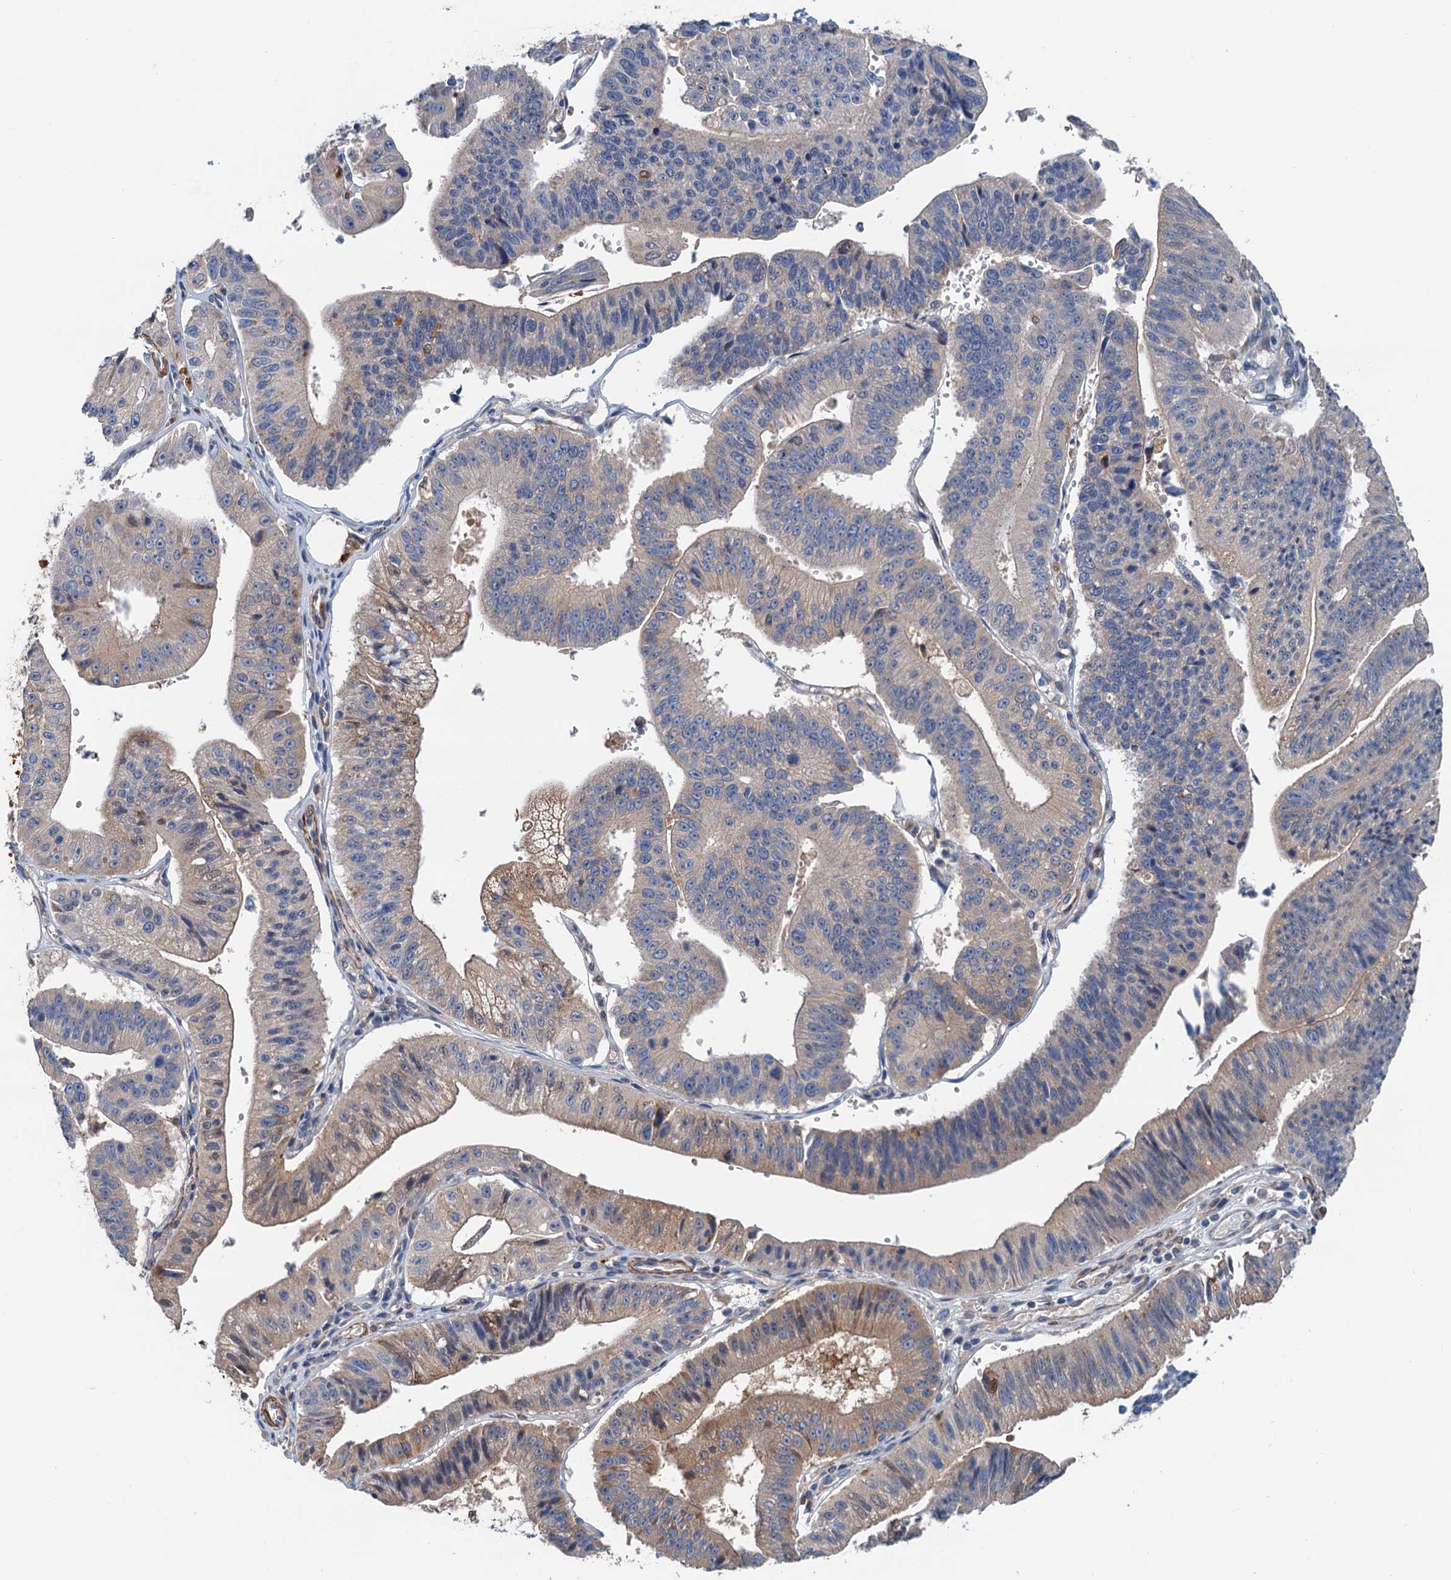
{"staining": {"intensity": "moderate", "quantity": "<25%", "location": "cytoplasmic/membranous"}, "tissue": "stomach cancer", "cell_type": "Tumor cells", "image_type": "cancer", "snomed": [{"axis": "morphology", "description": "Adenocarcinoma, NOS"}, {"axis": "topography", "description": "Stomach"}], "caption": "Tumor cells demonstrate moderate cytoplasmic/membranous positivity in approximately <25% of cells in stomach cancer (adenocarcinoma). (brown staining indicates protein expression, while blue staining denotes nuclei).", "gene": "CSTPP1", "patient": {"sex": "male", "age": 59}}